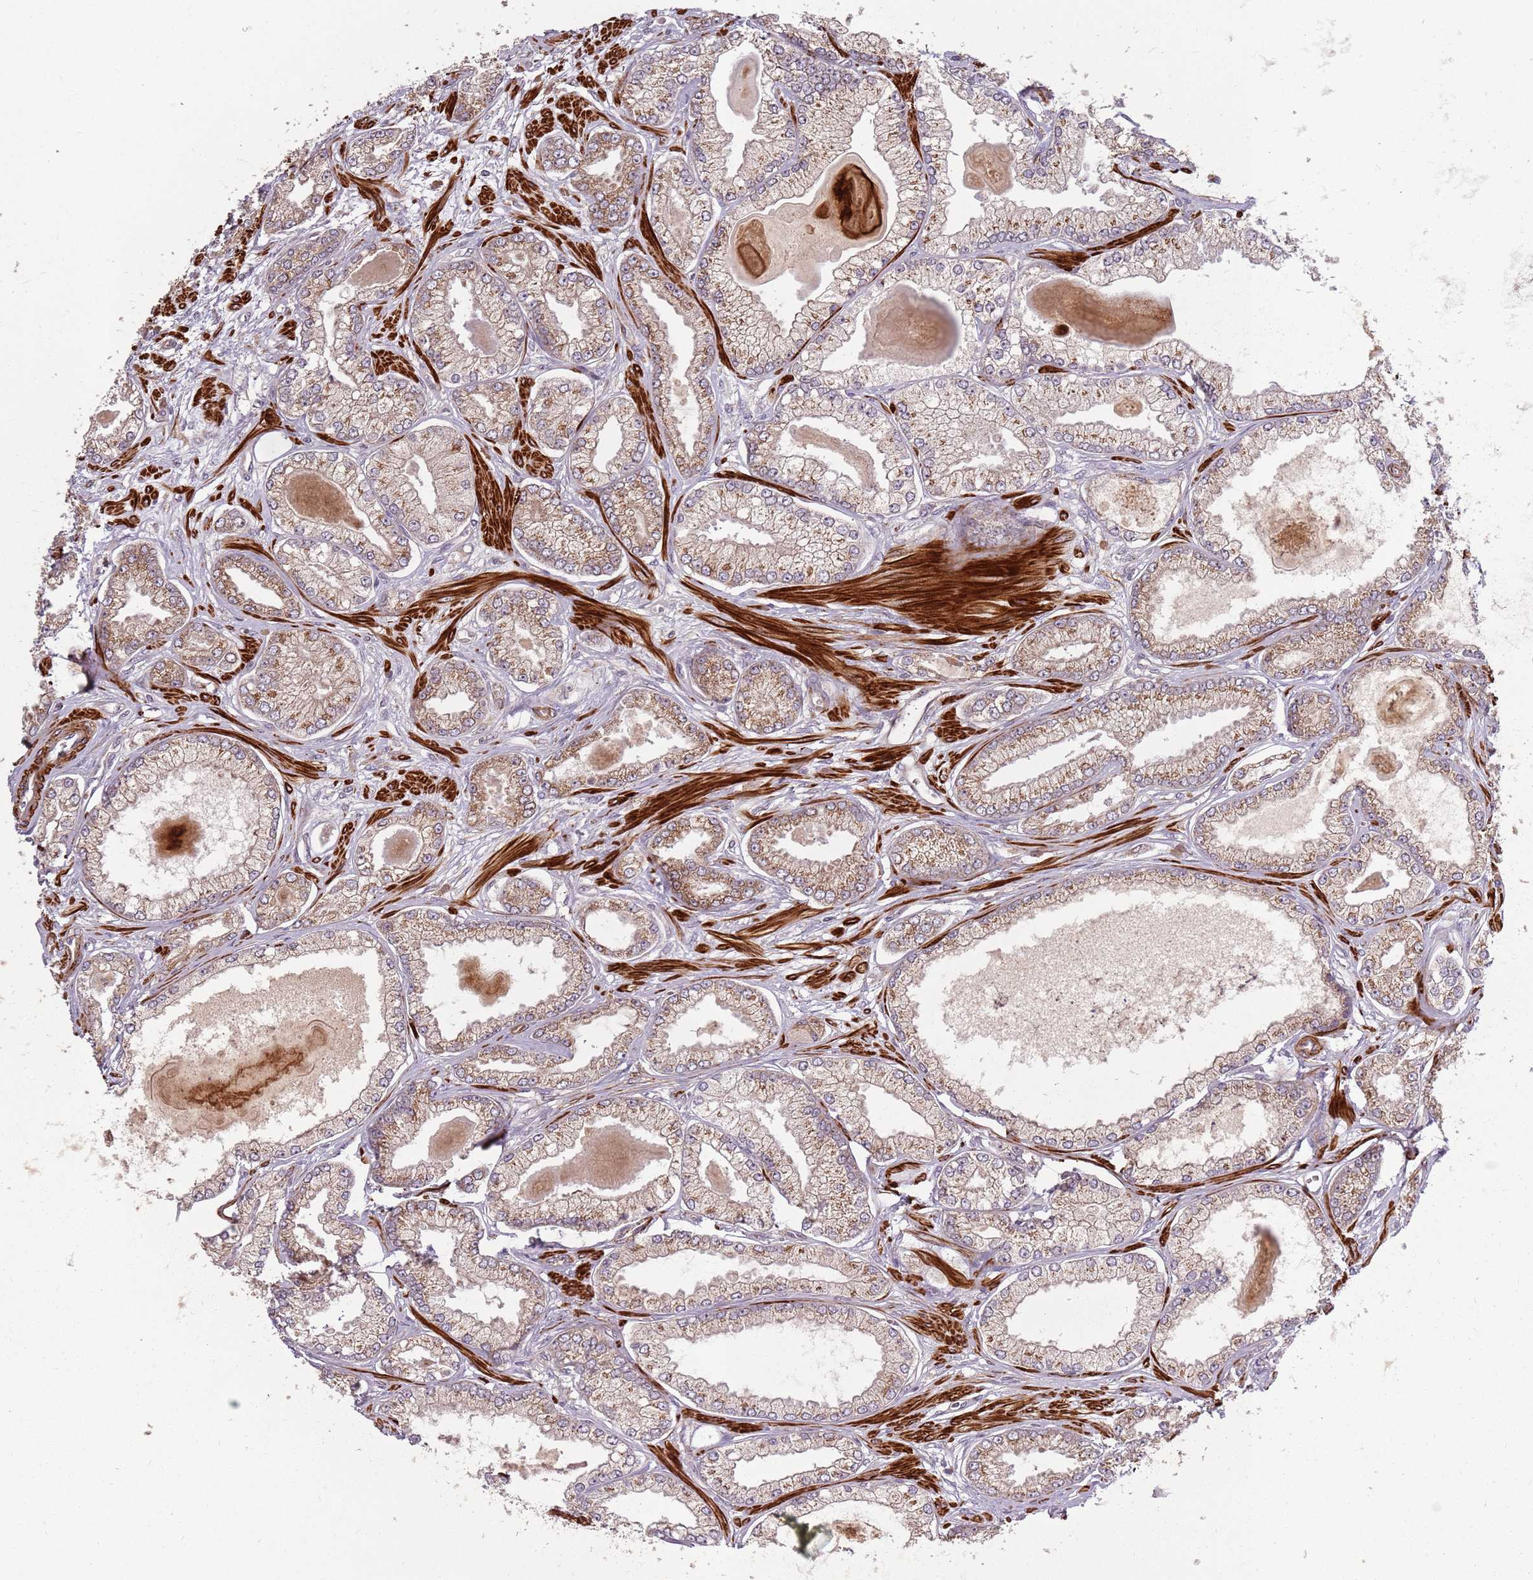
{"staining": {"intensity": "moderate", "quantity": ">75%", "location": "cytoplasmic/membranous"}, "tissue": "prostate cancer", "cell_type": "Tumor cells", "image_type": "cancer", "snomed": [{"axis": "morphology", "description": "Adenocarcinoma, Low grade"}, {"axis": "topography", "description": "Prostate"}], "caption": "DAB (3,3'-diaminobenzidine) immunohistochemical staining of human adenocarcinoma (low-grade) (prostate) displays moderate cytoplasmic/membranous protein expression in approximately >75% of tumor cells.", "gene": "PLD6", "patient": {"sex": "male", "age": 64}}